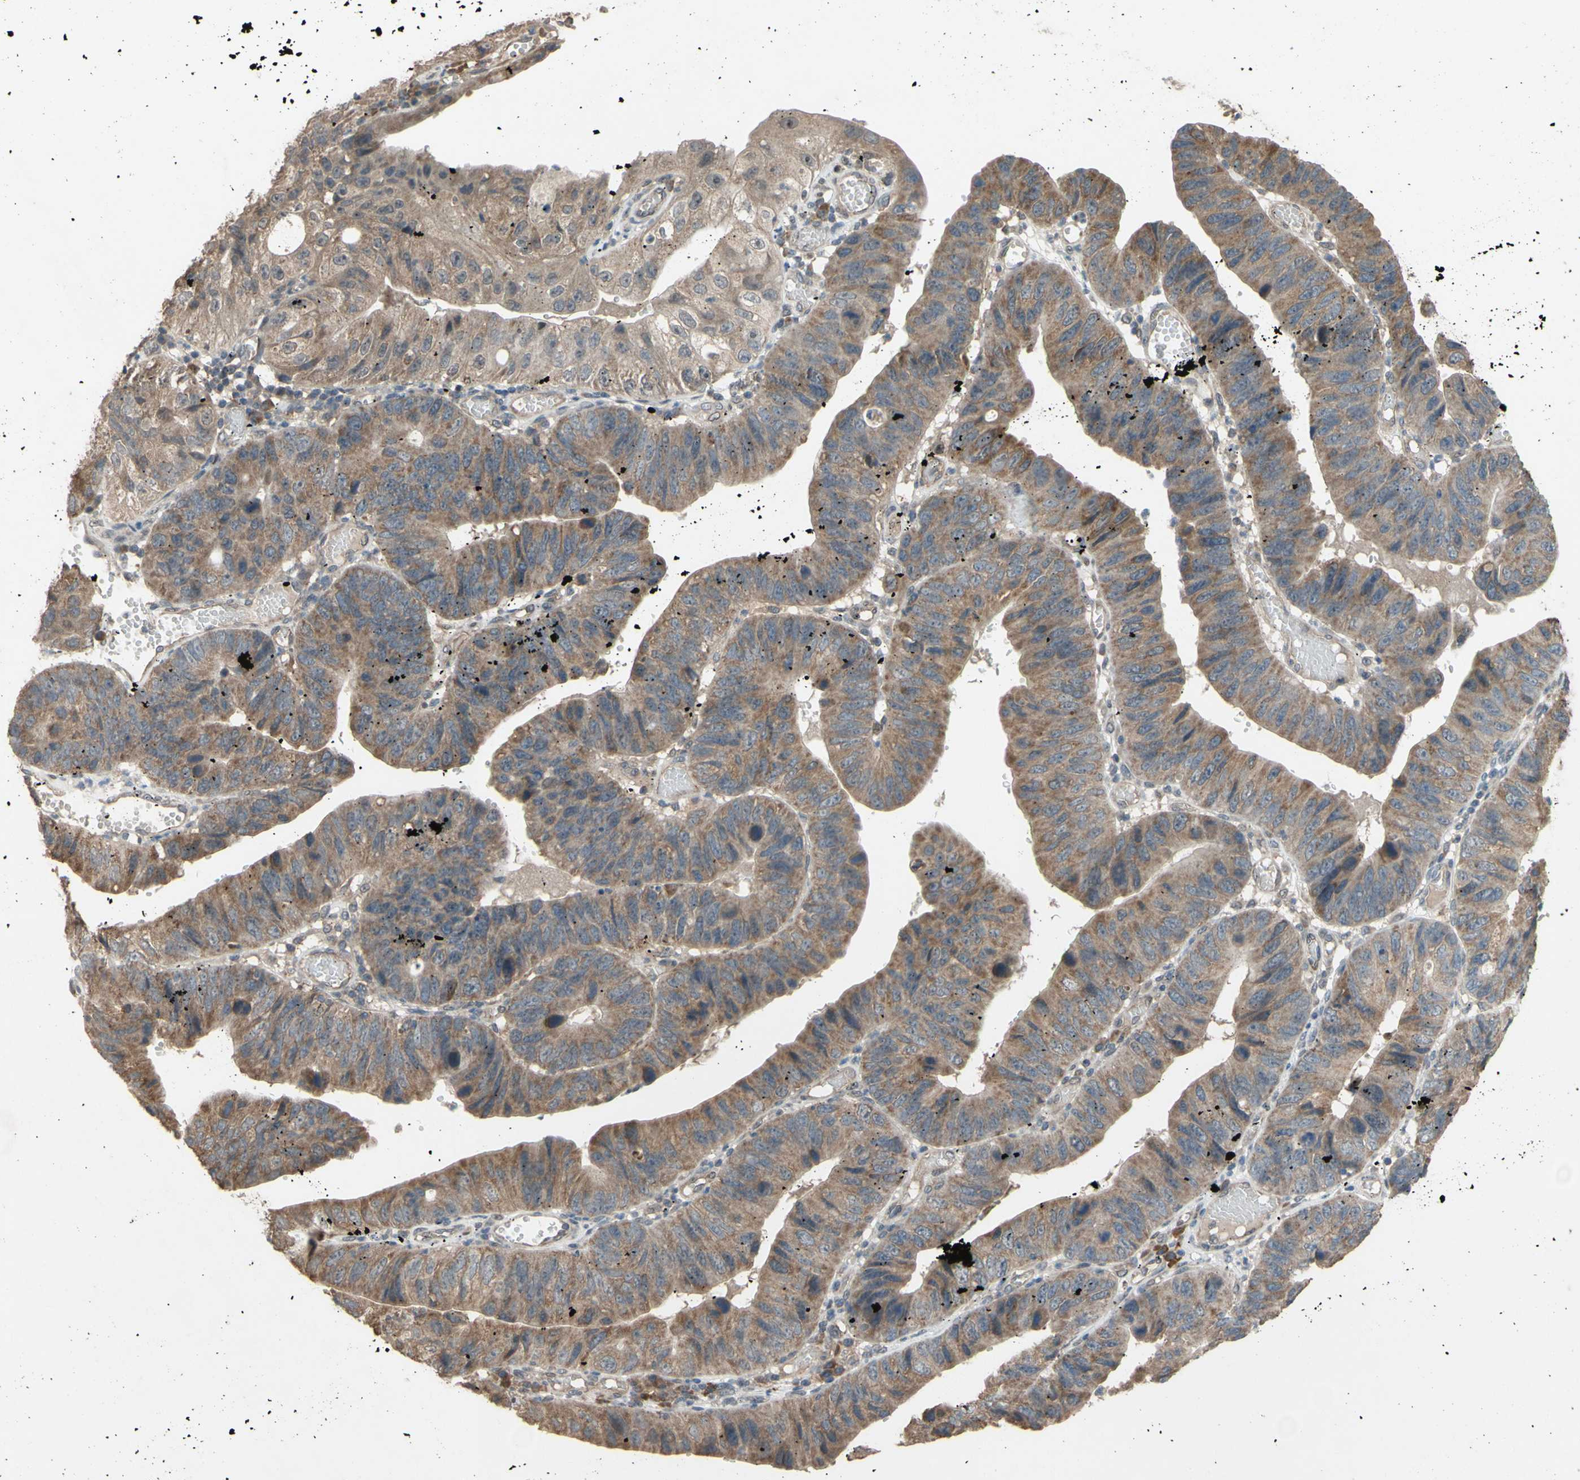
{"staining": {"intensity": "moderate", "quantity": ">75%", "location": "cytoplasmic/membranous"}, "tissue": "stomach cancer", "cell_type": "Tumor cells", "image_type": "cancer", "snomed": [{"axis": "morphology", "description": "Adenocarcinoma, NOS"}, {"axis": "topography", "description": "Stomach"}], "caption": "Human stomach cancer stained with a brown dye demonstrates moderate cytoplasmic/membranous positive expression in approximately >75% of tumor cells.", "gene": "CD164", "patient": {"sex": "male", "age": 59}}